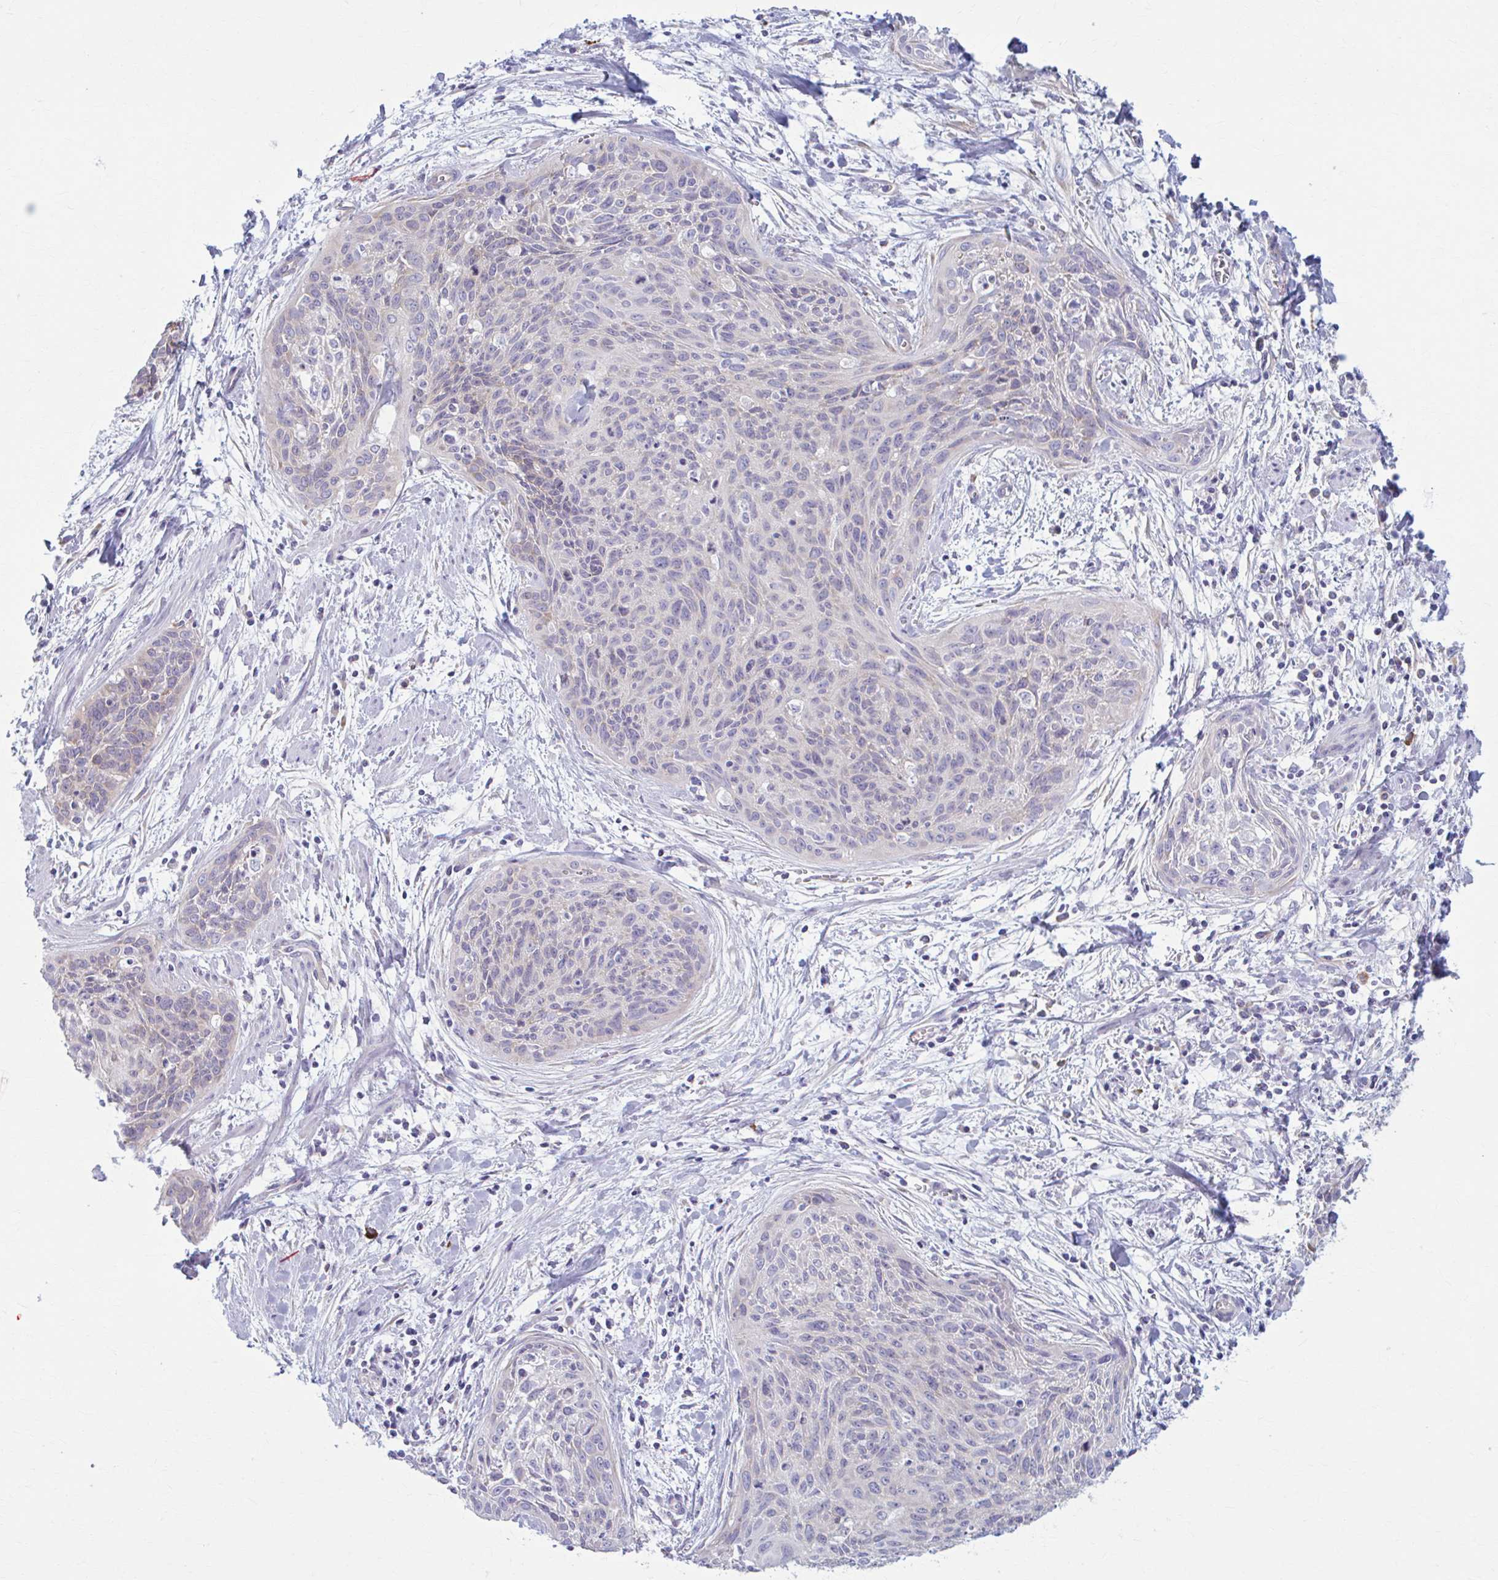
{"staining": {"intensity": "negative", "quantity": "none", "location": "none"}, "tissue": "cervical cancer", "cell_type": "Tumor cells", "image_type": "cancer", "snomed": [{"axis": "morphology", "description": "Squamous cell carcinoma, NOS"}, {"axis": "topography", "description": "Cervix"}], "caption": "Immunohistochemistry photomicrograph of human squamous cell carcinoma (cervical) stained for a protein (brown), which displays no staining in tumor cells.", "gene": "PRKRA", "patient": {"sex": "female", "age": 55}}